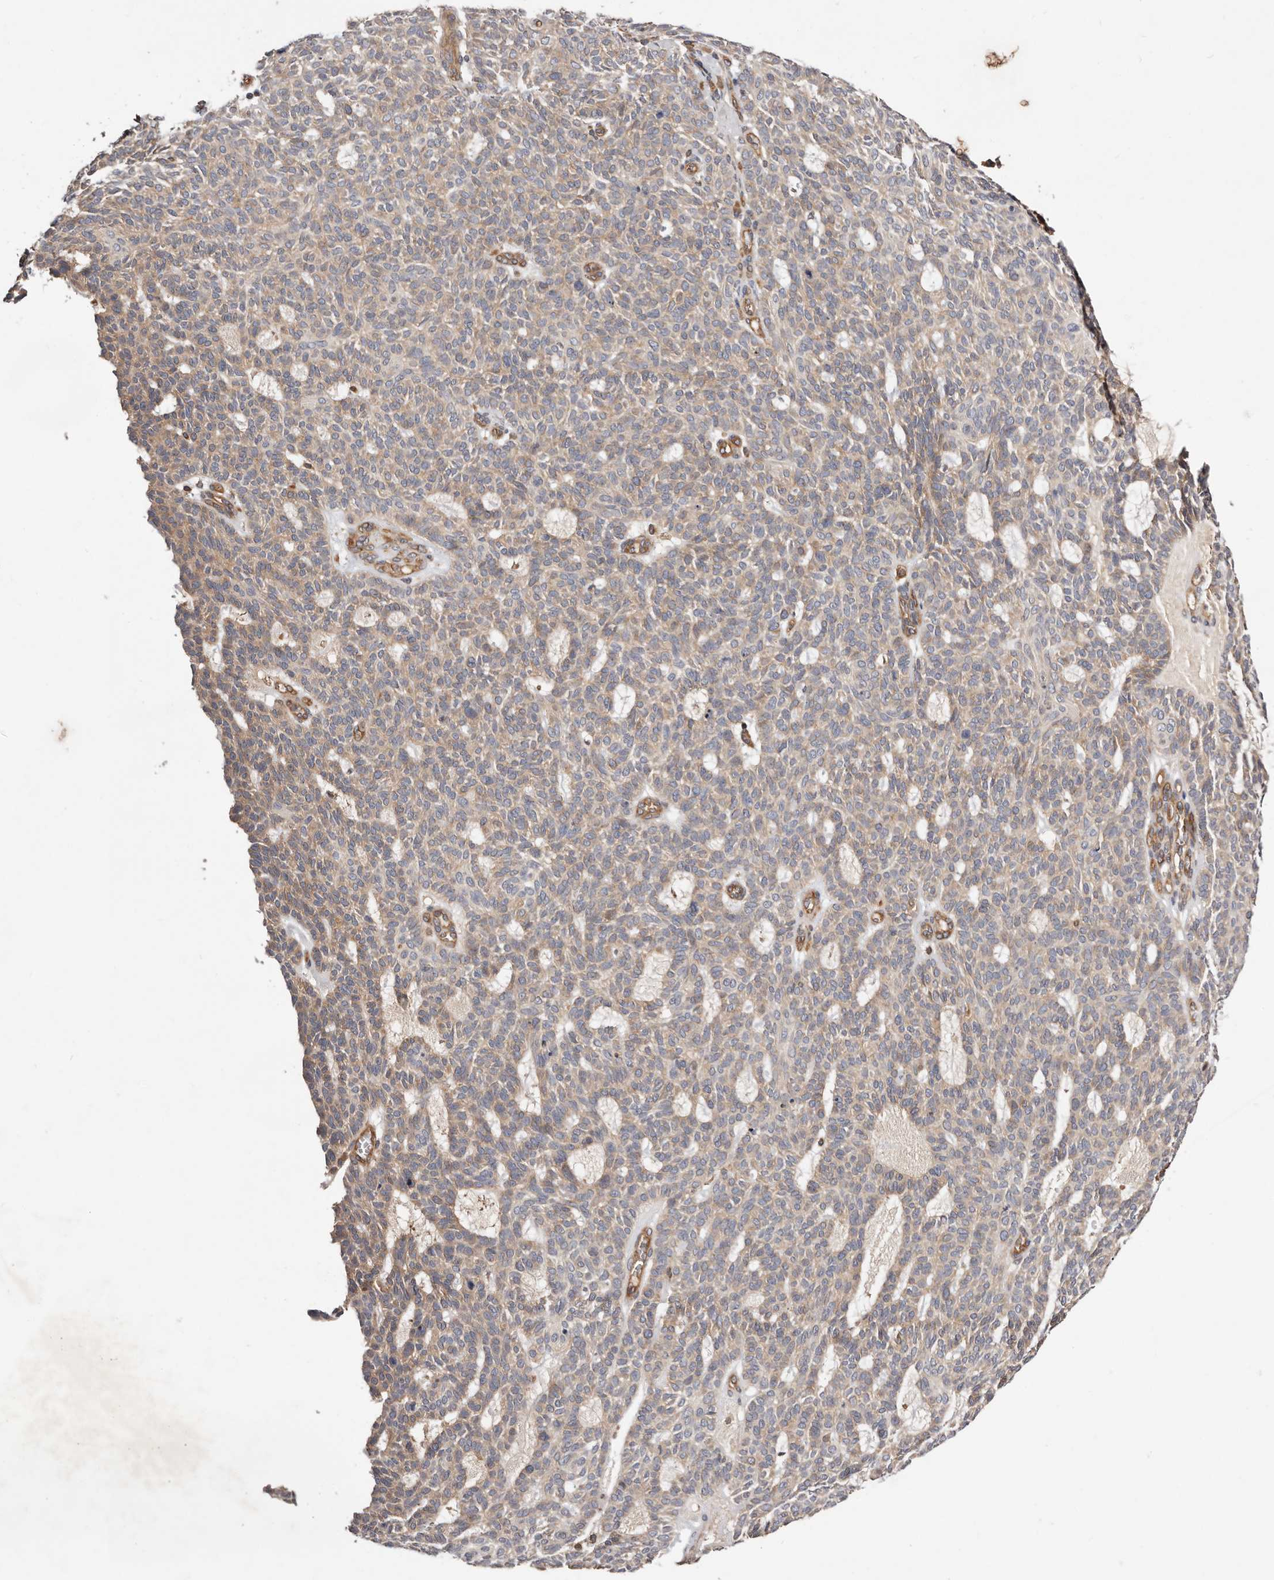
{"staining": {"intensity": "moderate", "quantity": "25%-75%", "location": "cytoplasmic/membranous"}, "tissue": "skin cancer", "cell_type": "Tumor cells", "image_type": "cancer", "snomed": [{"axis": "morphology", "description": "Squamous cell carcinoma, NOS"}, {"axis": "topography", "description": "Skin"}], "caption": "A medium amount of moderate cytoplasmic/membranous staining is present in approximately 25%-75% of tumor cells in skin squamous cell carcinoma tissue. Immunohistochemistry stains the protein in brown and the nuclei are stained blue.", "gene": "MACF1", "patient": {"sex": "female", "age": 90}}